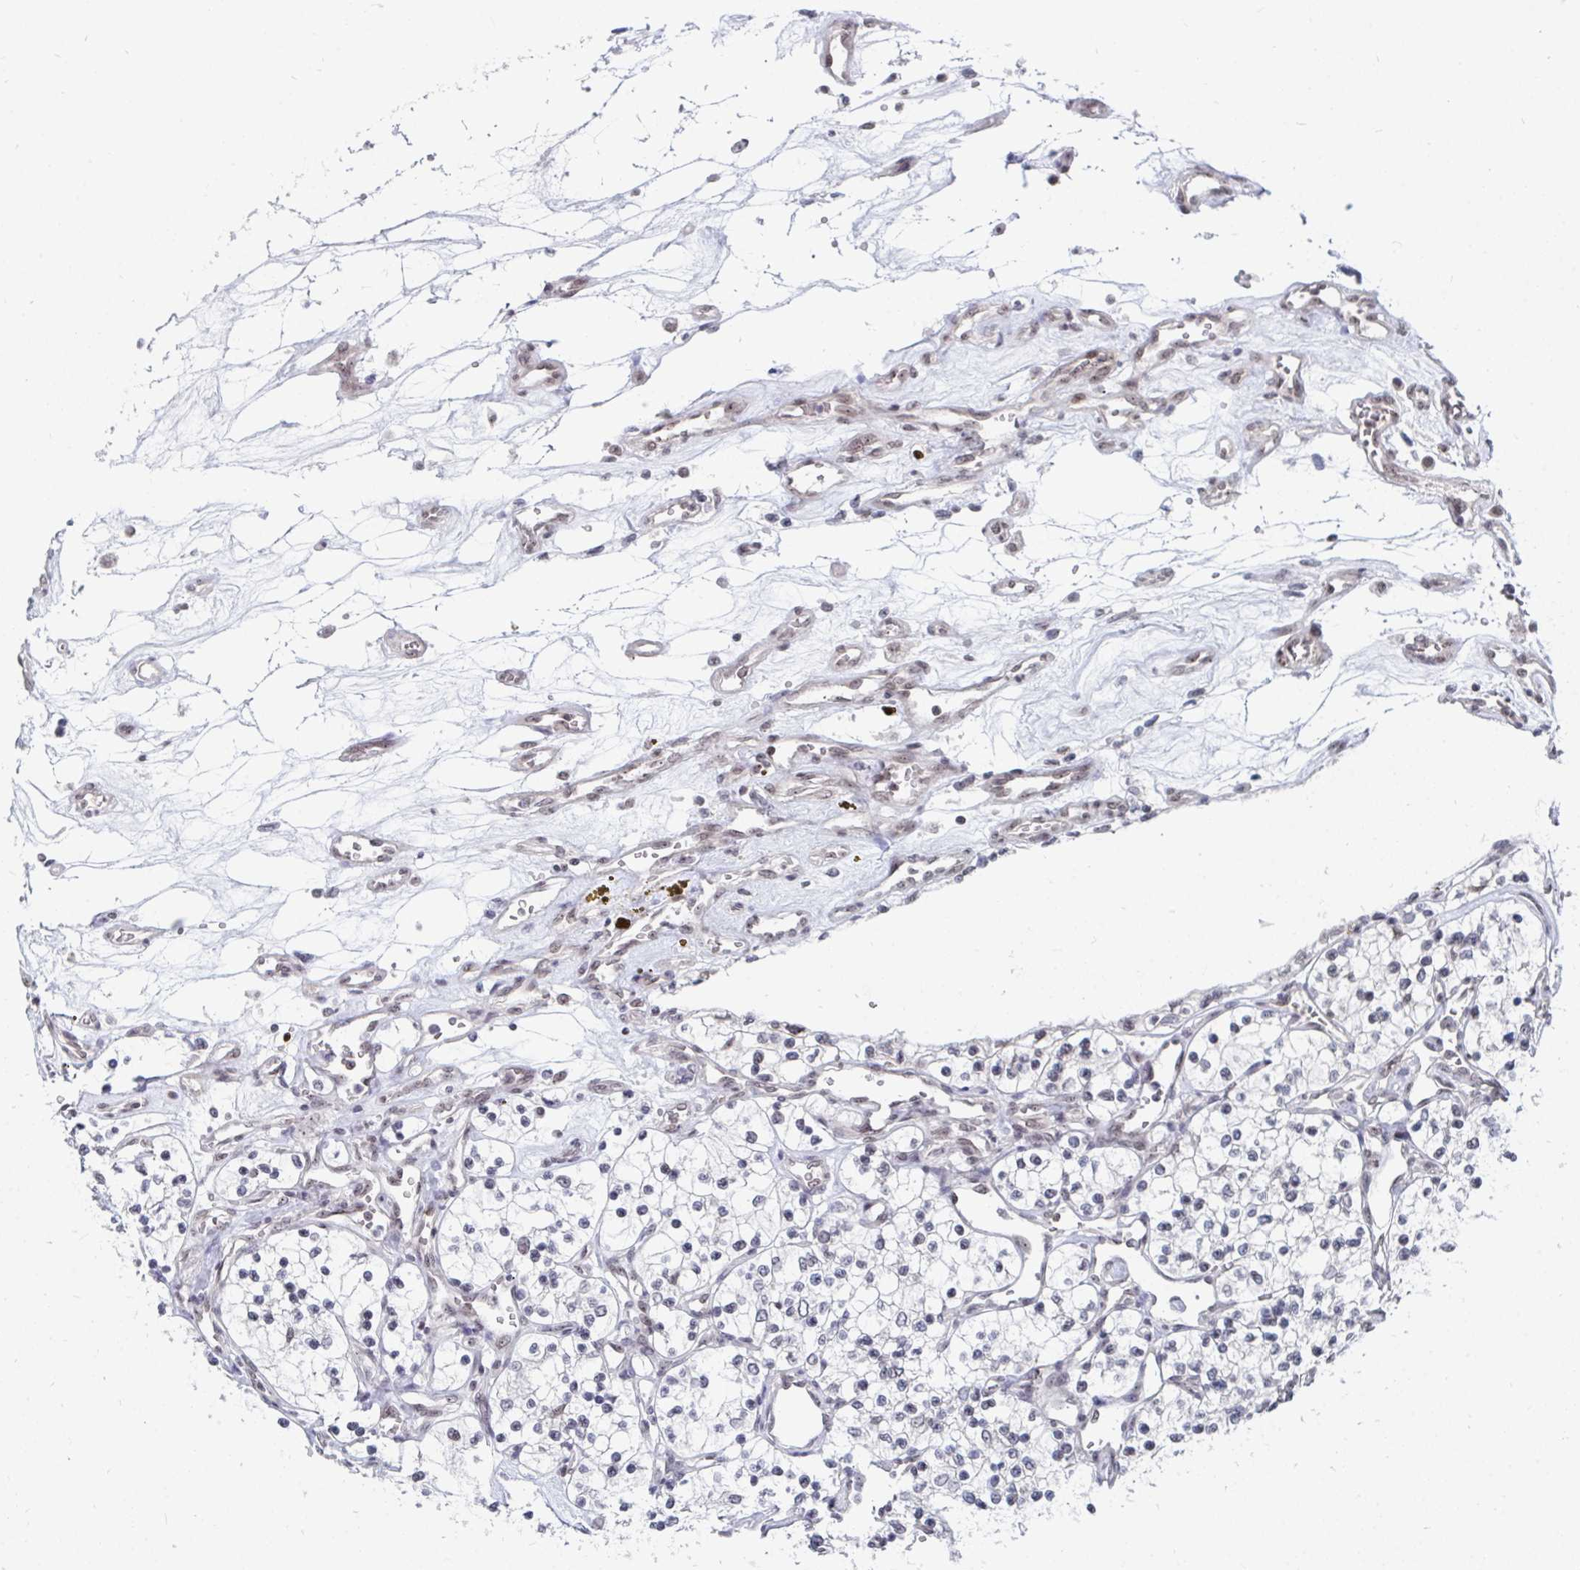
{"staining": {"intensity": "negative", "quantity": "none", "location": "none"}, "tissue": "renal cancer", "cell_type": "Tumor cells", "image_type": "cancer", "snomed": [{"axis": "morphology", "description": "Adenocarcinoma, NOS"}, {"axis": "topography", "description": "Kidney"}], "caption": "An image of human adenocarcinoma (renal) is negative for staining in tumor cells.", "gene": "TRIP12", "patient": {"sex": "female", "age": 69}}